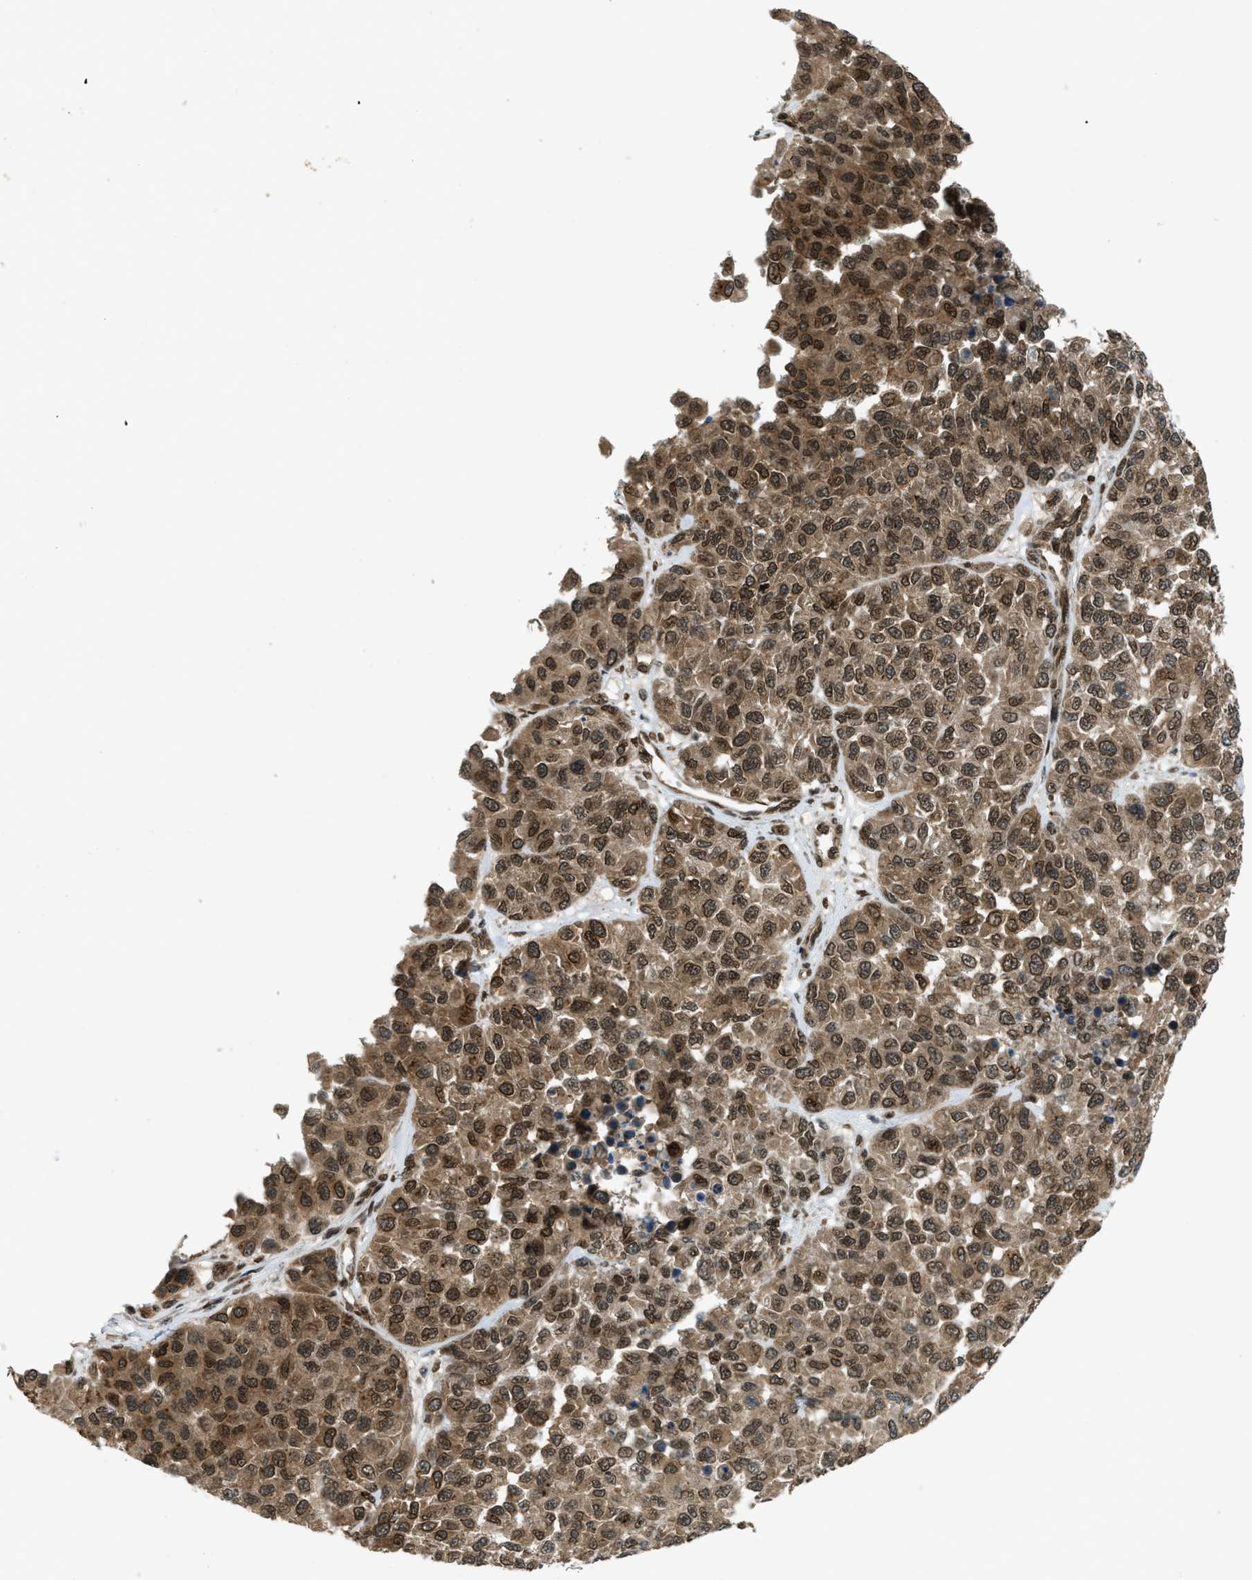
{"staining": {"intensity": "moderate", "quantity": ">75%", "location": "cytoplasmic/membranous,nuclear"}, "tissue": "melanoma", "cell_type": "Tumor cells", "image_type": "cancer", "snomed": [{"axis": "morphology", "description": "Malignant melanoma, NOS"}, {"axis": "topography", "description": "Skin"}], "caption": "A histopathology image of malignant melanoma stained for a protein demonstrates moderate cytoplasmic/membranous and nuclear brown staining in tumor cells.", "gene": "SYNE1", "patient": {"sex": "male", "age": 62}}